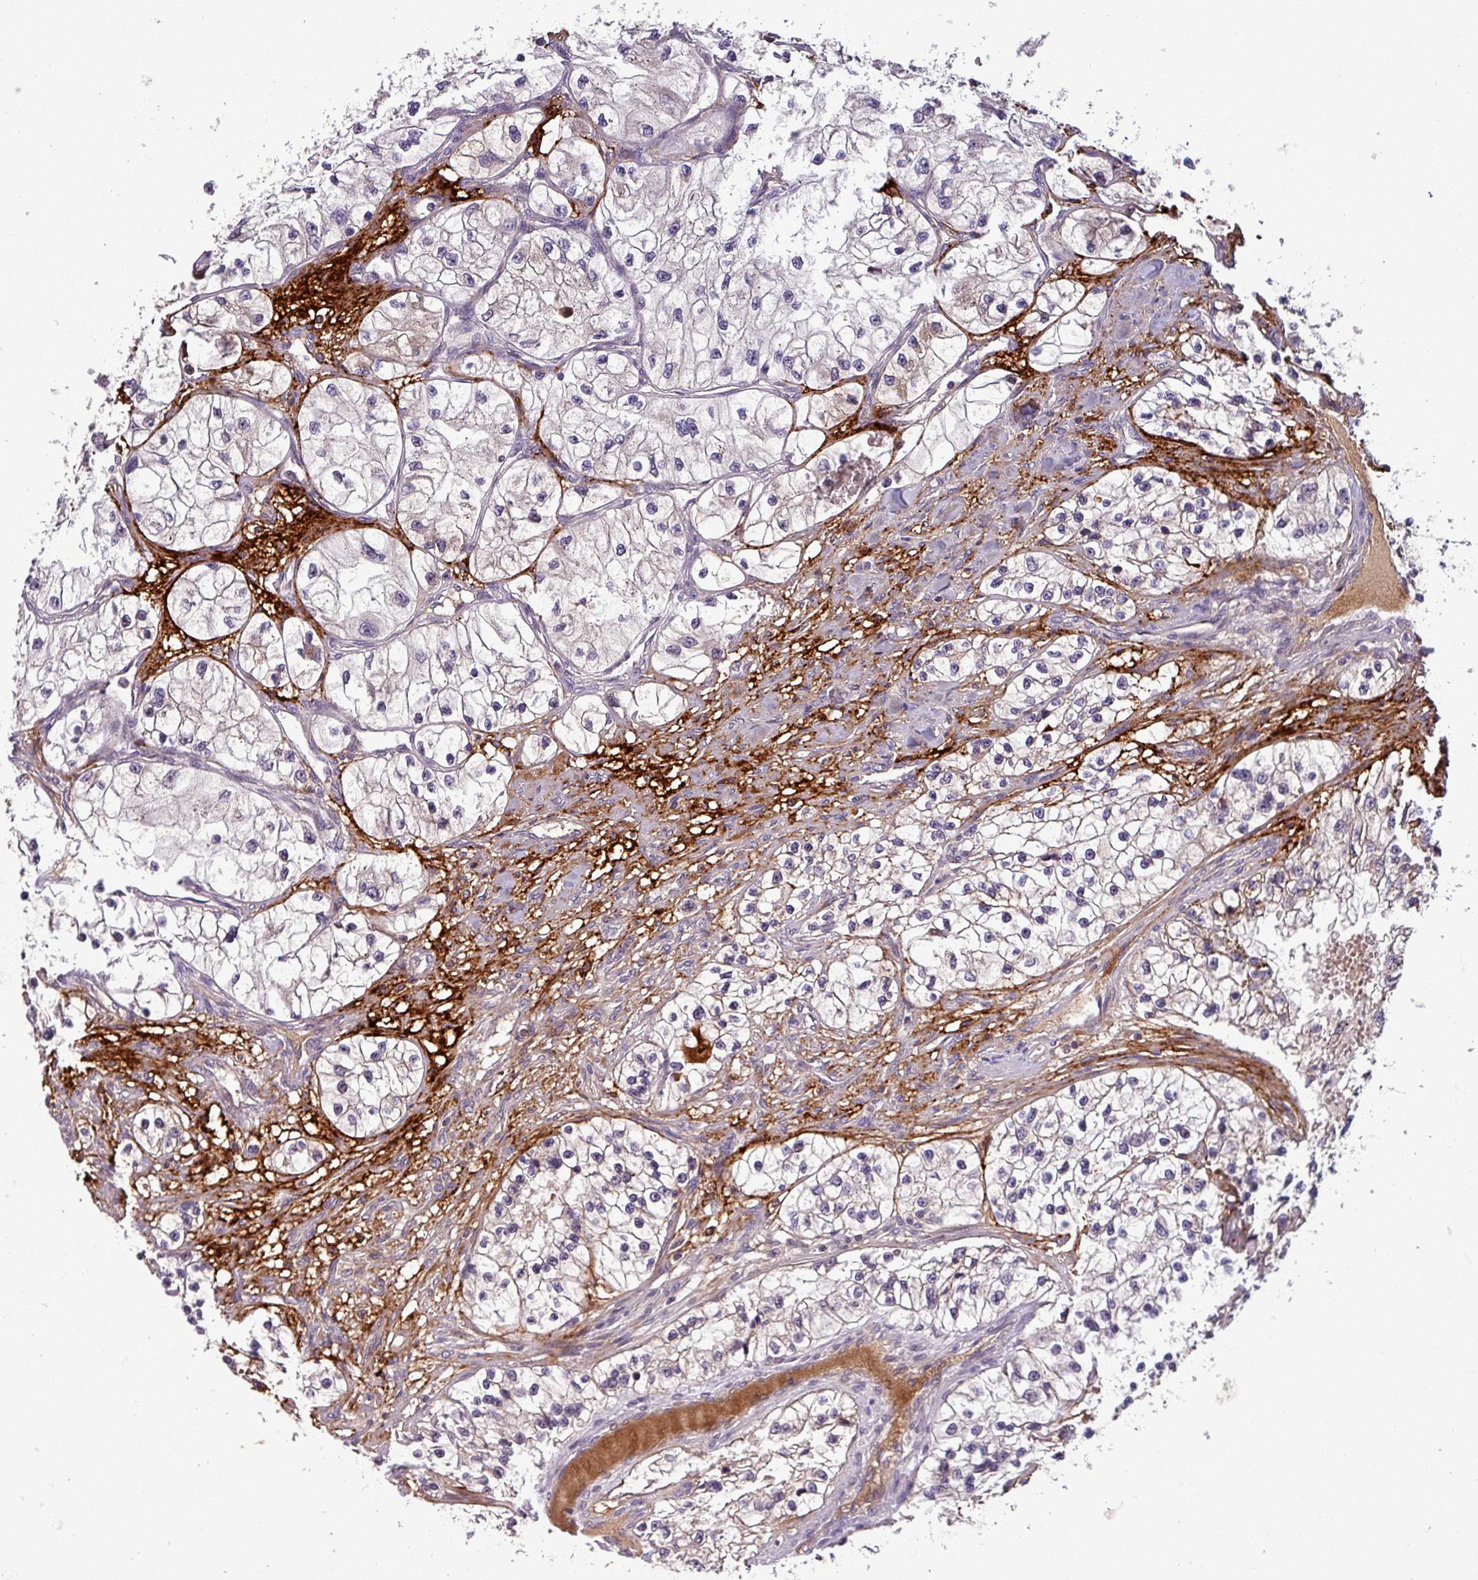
{"staining": {"intensity": "weak", "quantity": "25%-75%", "location": "cytoplasmic/membranous"}, "tissue": "renal cancer", "cell_type": "Tumor cells", "image_type": "cancer", "snomed": [{"axis": "morphology", "description": "Adenocarcinoma, NOS"}, {"axis": "topography", "description": "Kidney"}], "caption": "A brown stain shows weak cytoplasmic/membranous expression of a protein in renal cancer (adenocarcinoma) tumor cells.", "gene": "PUS1", "patient": {"sex": "female", "age": 57}}